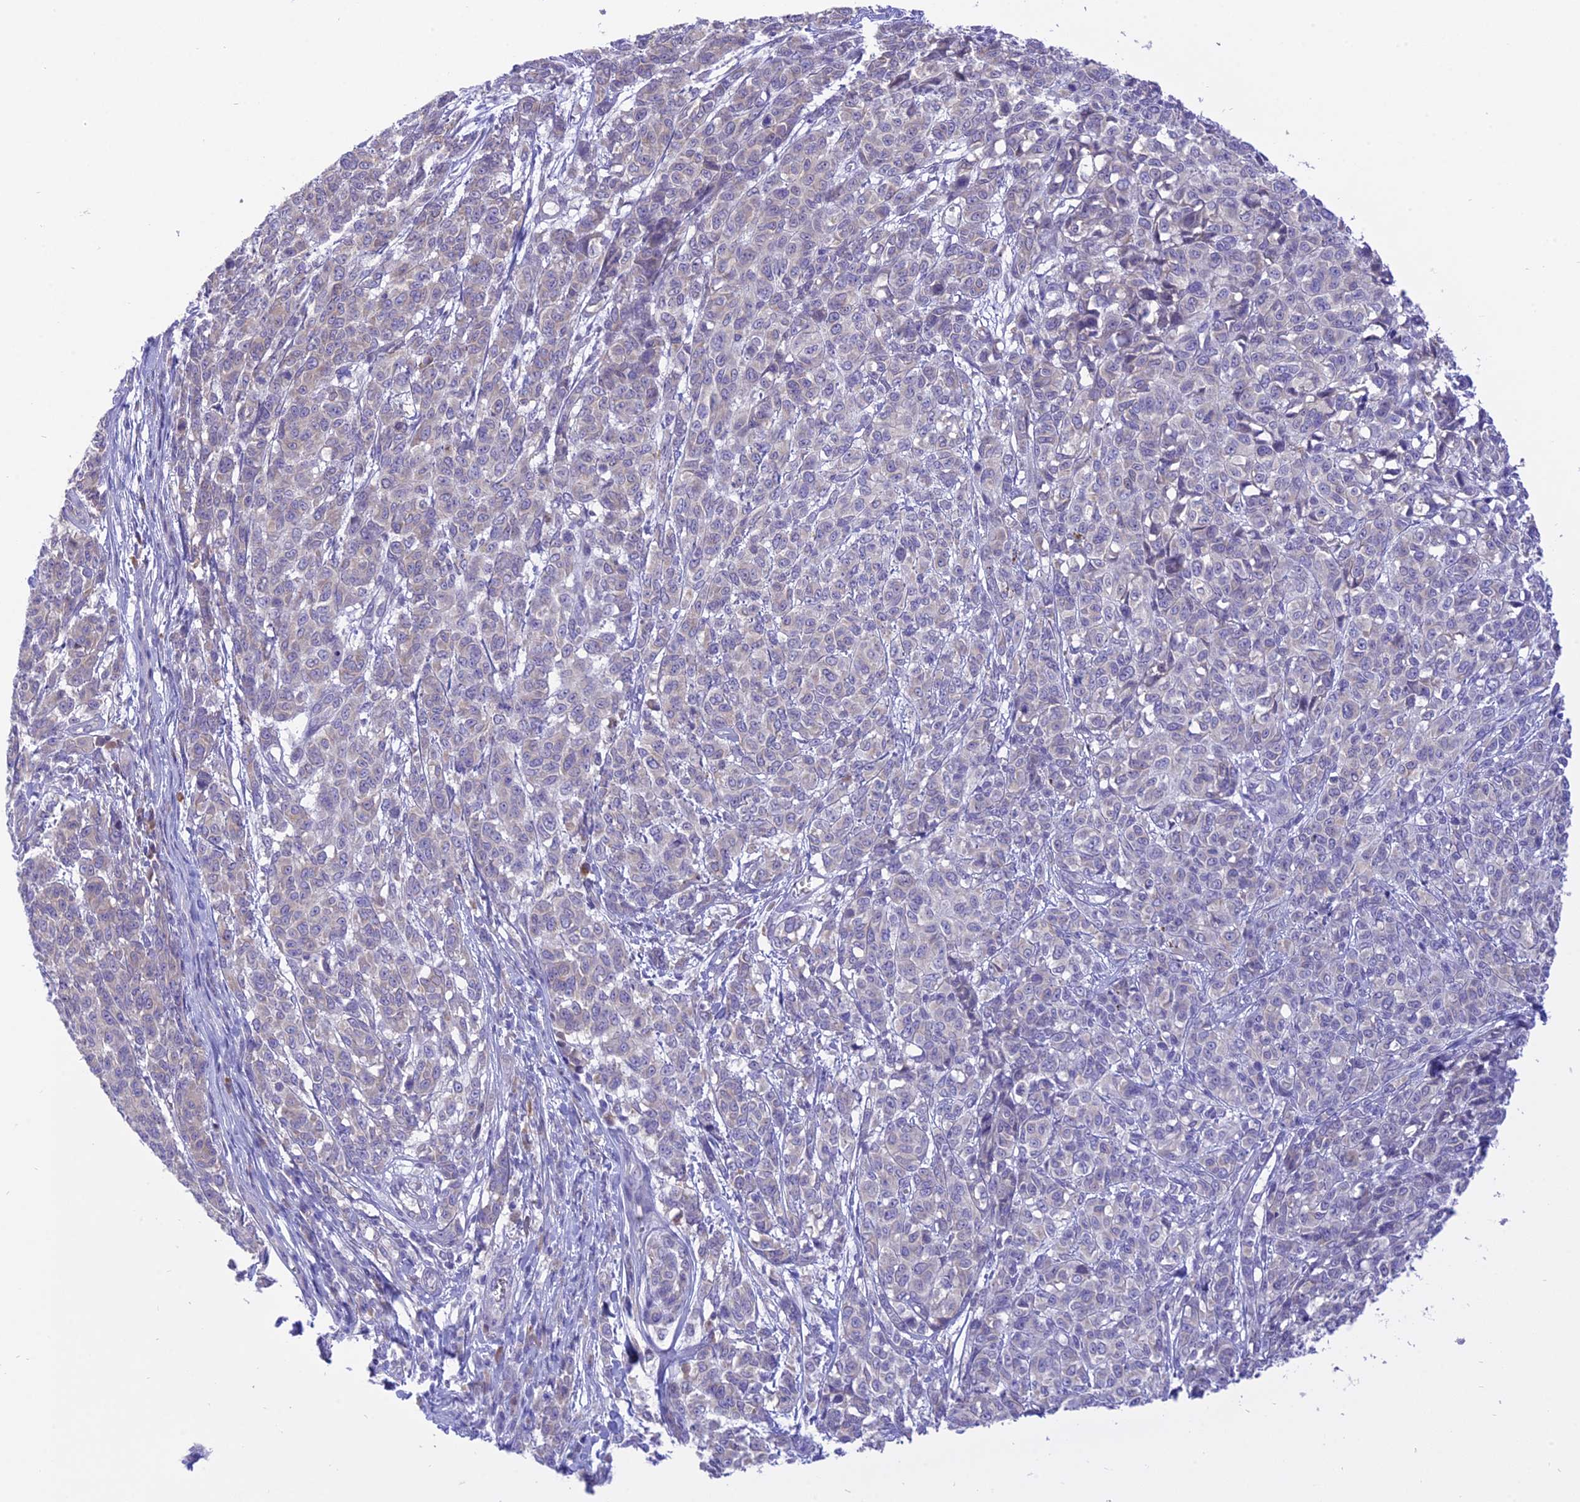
{"staining": {"intensity": "negative", "quantity": "none", "location": "none"}, "tissue": "melanoma", "cell_type": "Tumor cells", "image_type": "cancer", "snomed": [{"axis": "morphology", "description": "Malignant melanoma, NOS"}, {"axis": "topography", "description": "Skin"}], "caption": "The image displays no staining of tumor cells in melanoma.", "gene": "DCAF16", "patient": {"sex": "male", "age": 49}}